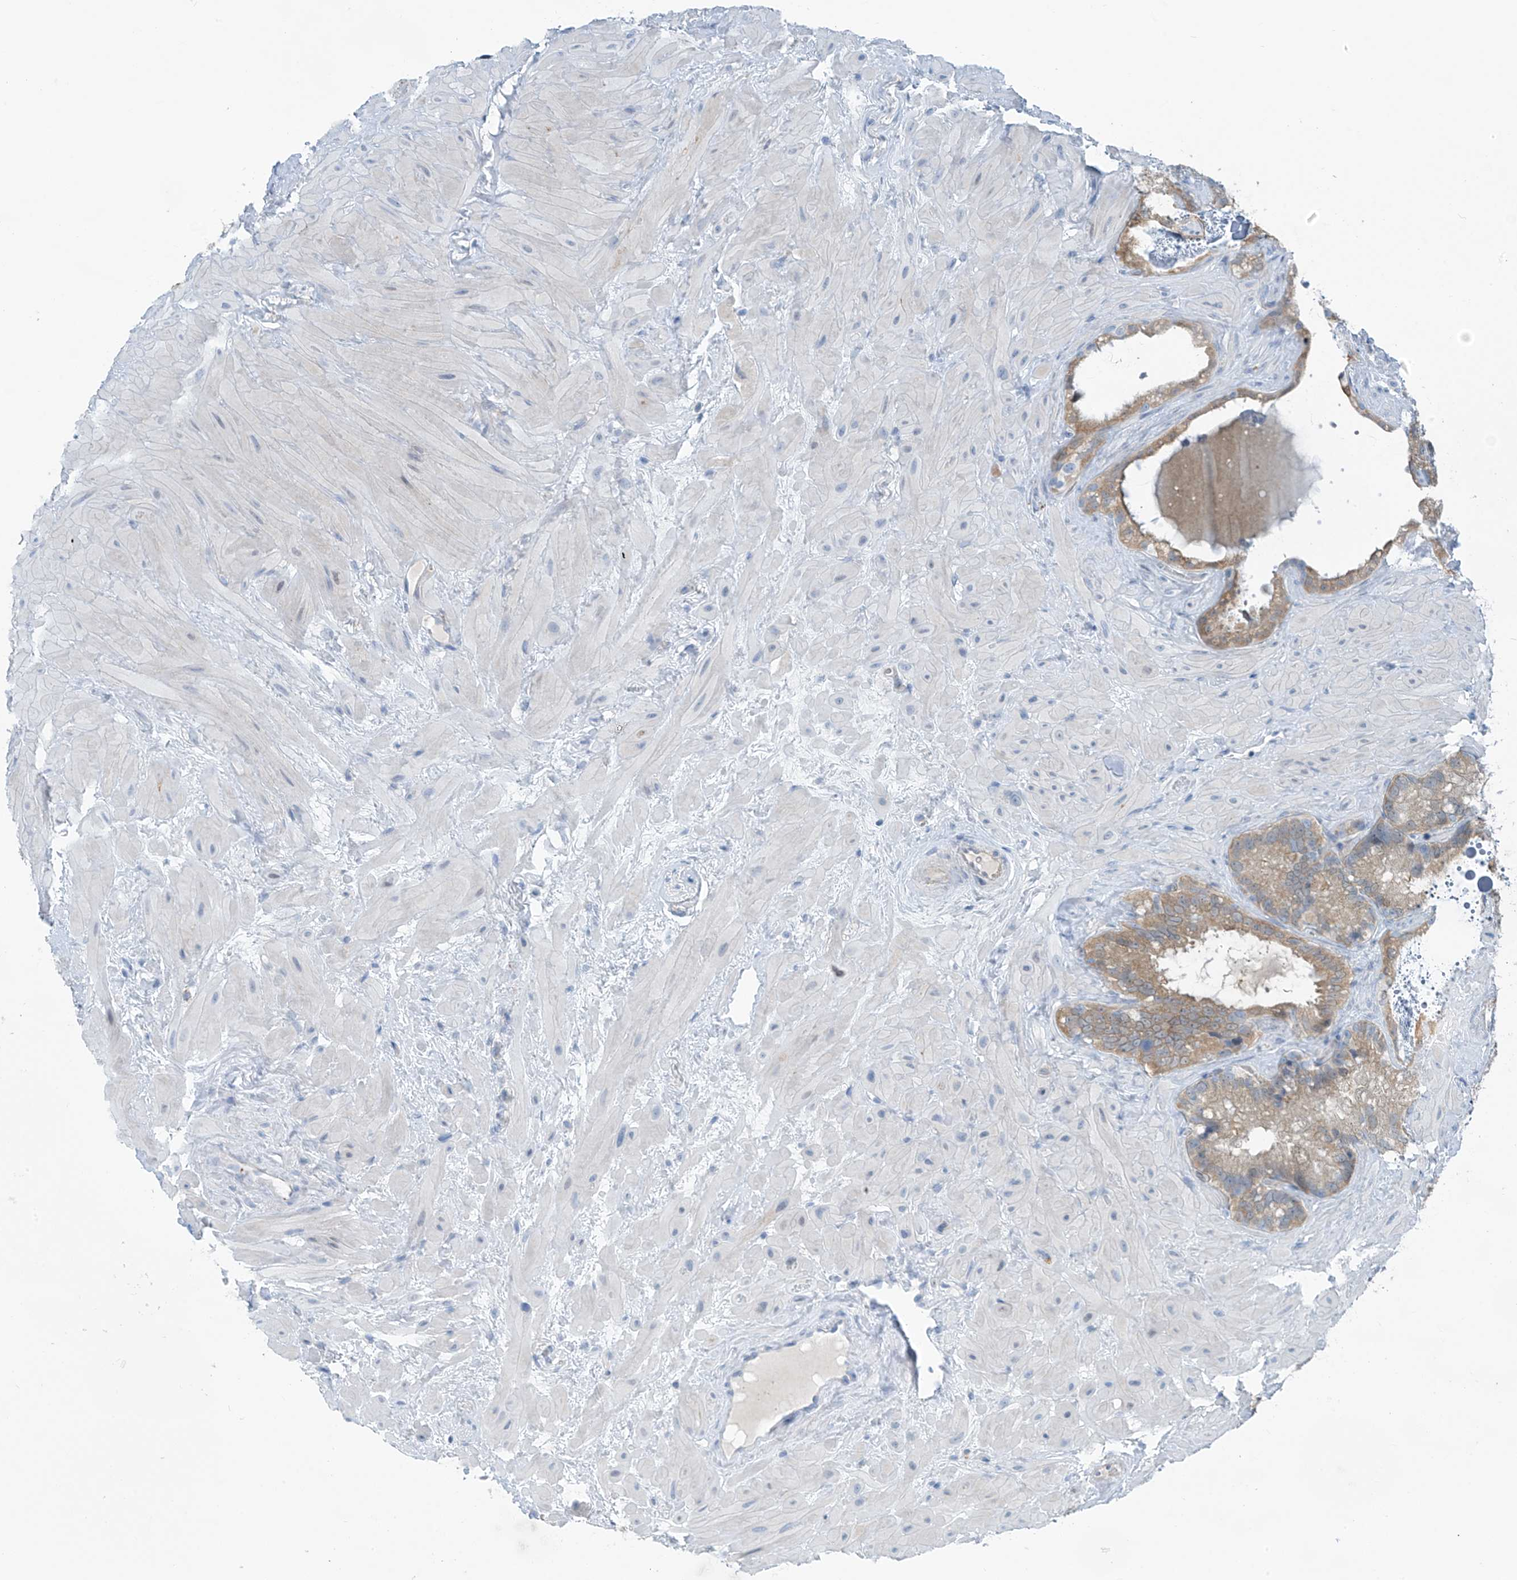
{"staining": {"intensity": "moderate", "quantity": ">75%", "location": "cytoplasmic/membranous"}, "tissue": "seminal vesicle", "cell_type": "Glandular cells", "image_type": "normal", "snomed": [{"axis": "morphology", "description": "Normal tissue, NOS"}, {"axis": "topography", "description": "Prostate"}, {"axis": "topography", "description": "Seminal veicle"}], "caption": "Glandular cells demonstrate medium levels of moderate cytoplasmic/membranous staining in approximately >75% of cells in unremarkable seminal vesicle.", "gene": "ZNF793", "patient": {"sex": "male", "age": 68}}